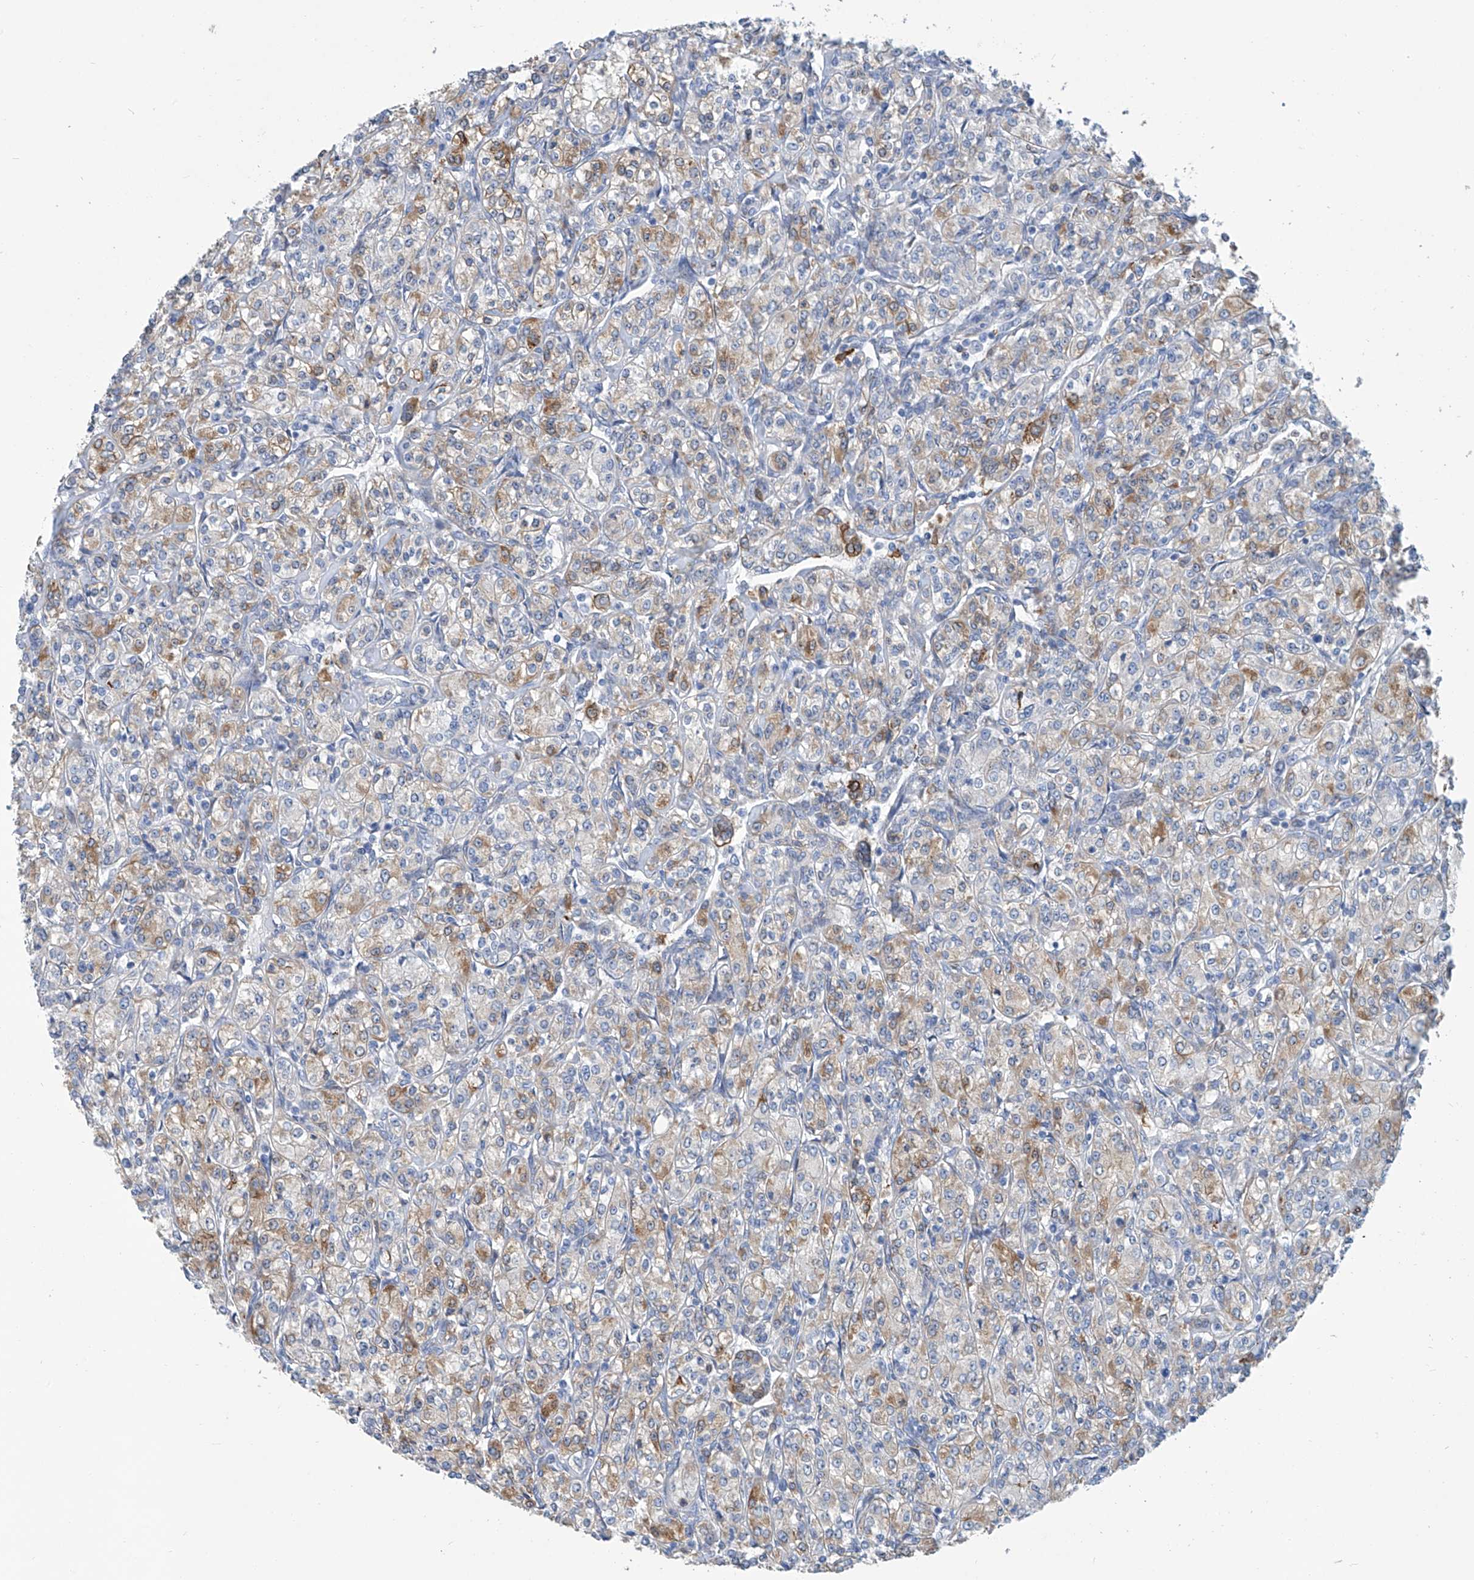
{"staining": {"intensity": "moderate", "quantity": "<25%", "location": "cytoplasmic/membranous"}, "tissue": "renal cancer", "cell_type": "Tumor cells", "image_type": "cancer", "snomed": [{"axis": "morphology", "description": "Adenocarcinoma, NOS"}, {"axis": "topography", "description": "Kidney"}], "caption": "Protein positivity by immunohistochemistry (IHC) demonstrates moderate cytoplasmic/membranous expression in about <25% of tumor cells in renal cancer. (brown staining indicates protein expression, while blue staining denotes nuclei).", "gene": "TNN", "patient": {"sex": "male", "age": 77}}